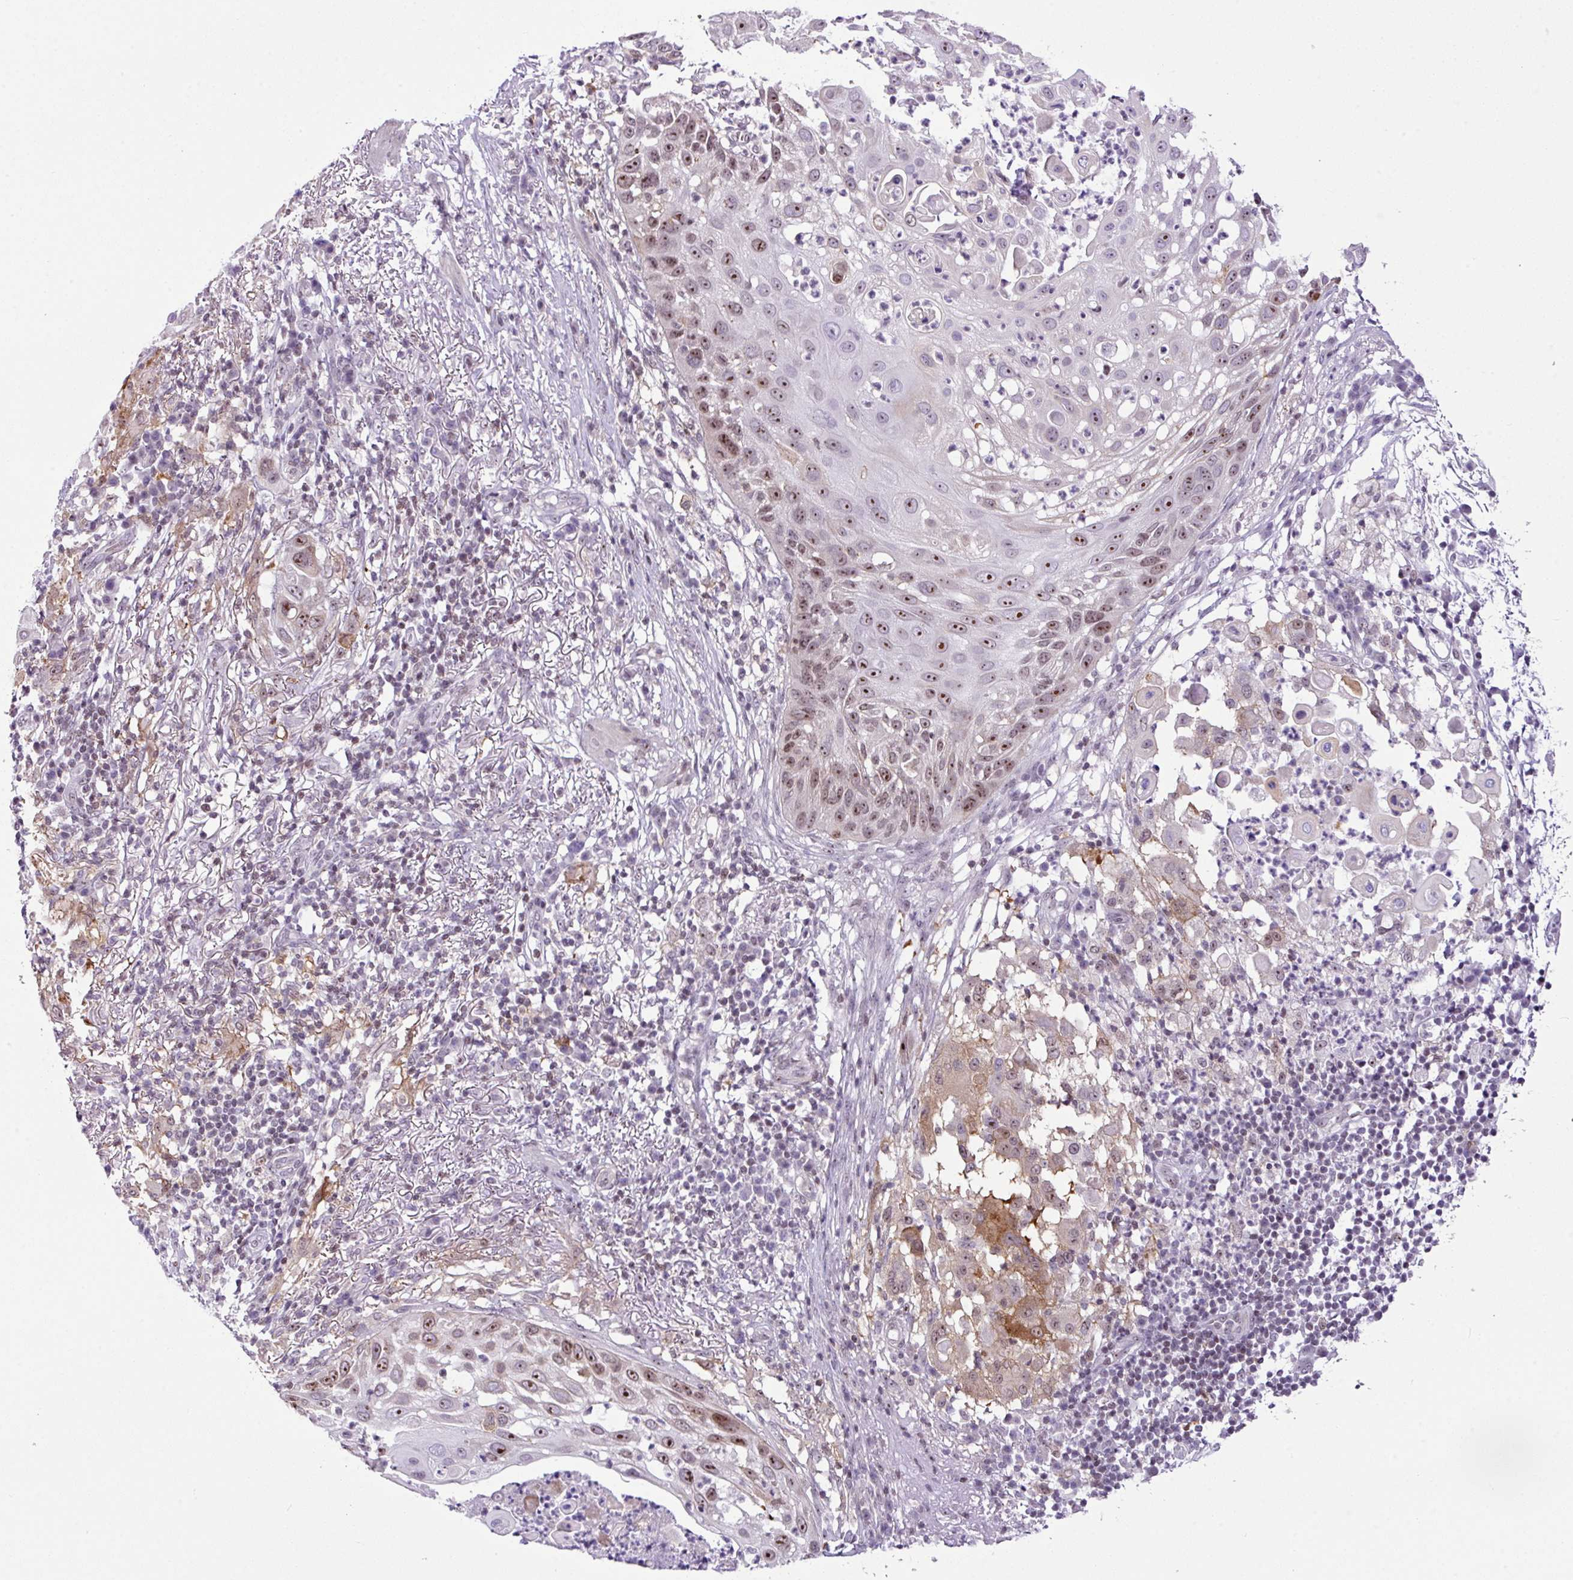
{"staining": {"intensity": "moderate", "quantity": "25%-75%", "location": "nuclear"}, "tissue": "skin cancer", "cell_type": "Tumor cells", "image_type": "cancer", "snomed": [{"axis": "morphology", "description": "Squamous cell carcinoma, NOS"}, {"axis": "topography", "description": "Skin"}], "caption": "Squamous cell carcinoma (skin) was stained to show a protein in brown. There is medium levels of moderate nuclear staining in about 25%-75% of tumor cells.", "gene": "CCDC137", "patient": {"sex": "female", "age": 44}}